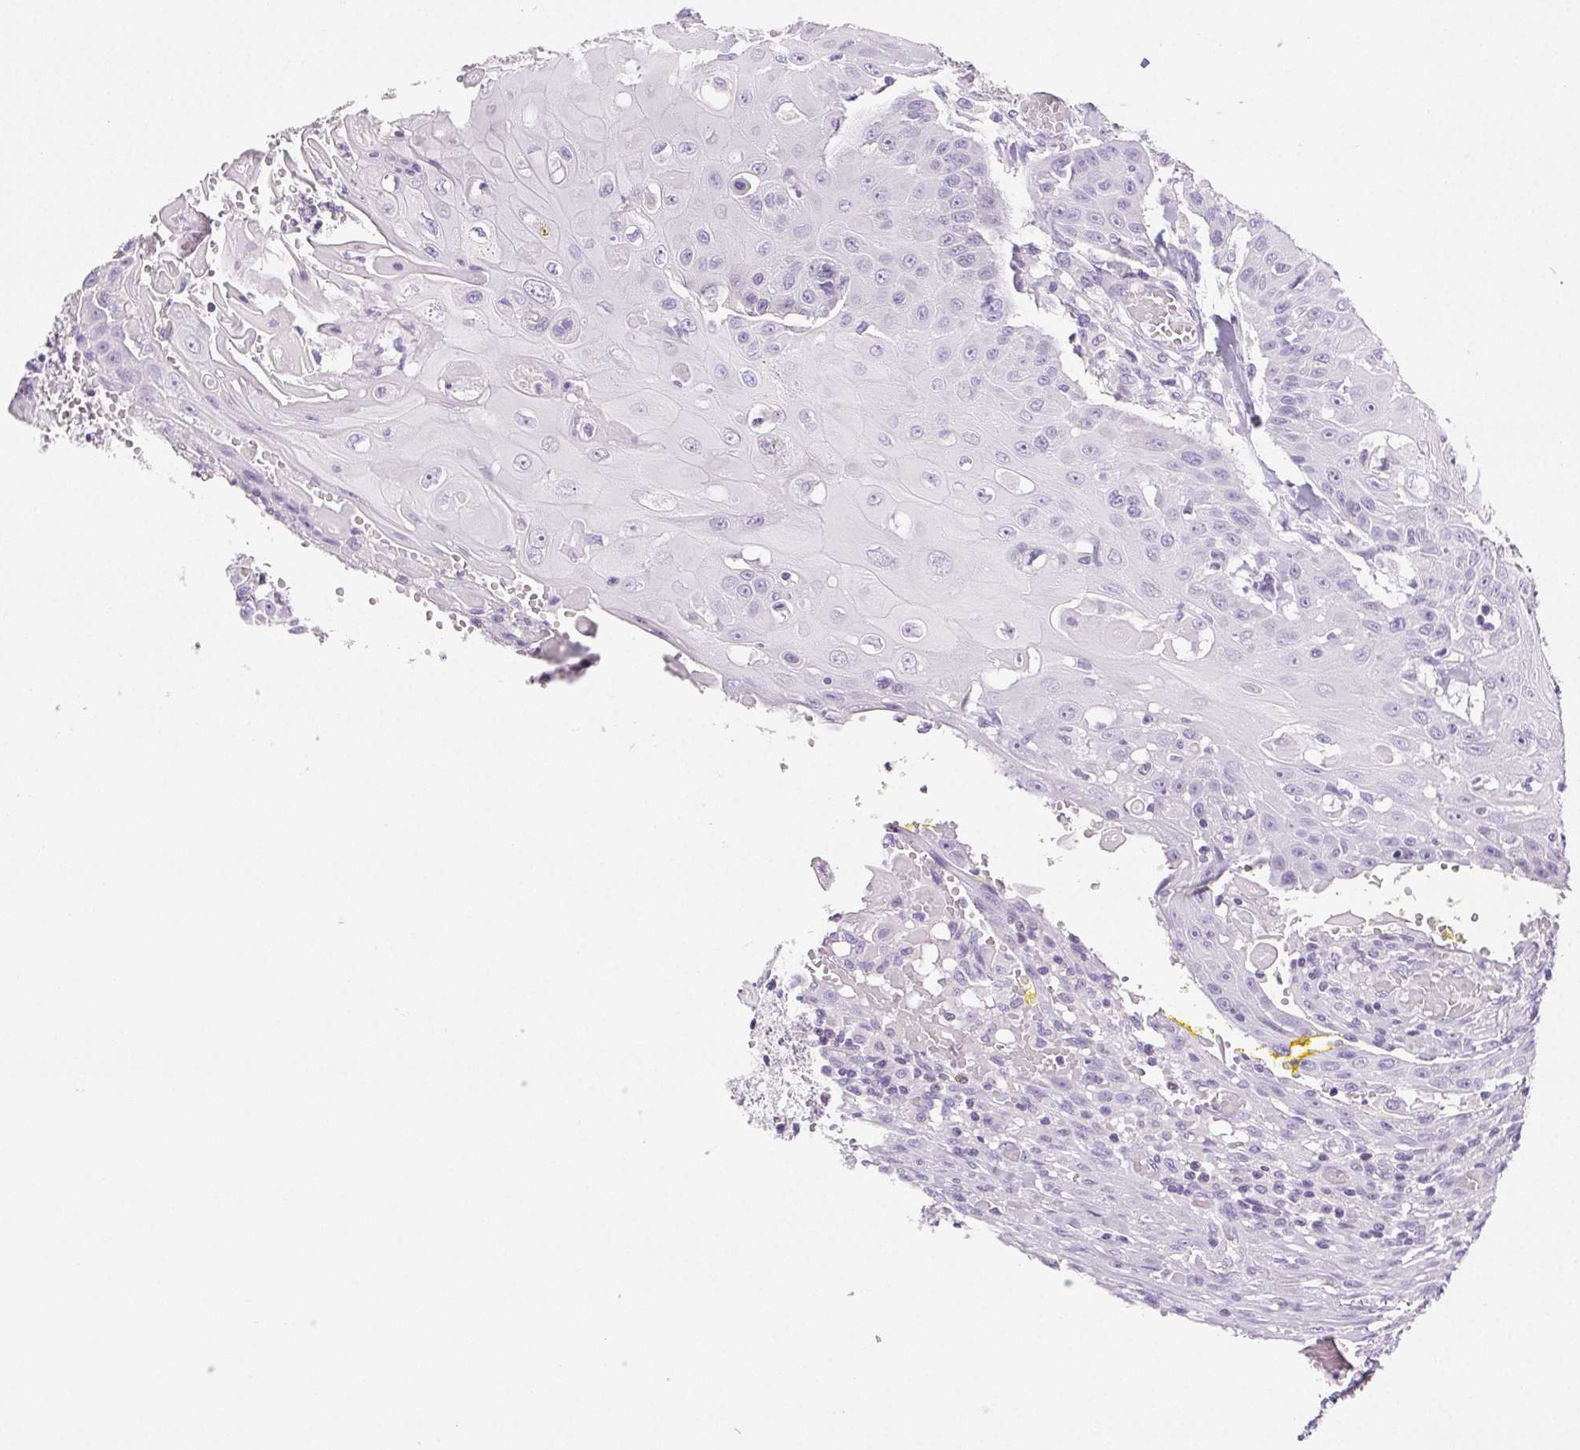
{"staining": {"intensity": "negative", "quantity": "none", "location": "none"}, "tissue": "head and neck cancer", "cell_type": "Tumor cells", "image_type": "cancer", "snomed": [{"axis": "morphology", "description": "Normal tissue, NOS"}, {"axis": "morphology", "description": "Squamous cell carcinoma, NOS"}, {"axis": "topography", "description": "Oral tissue"}, {"axis": "topography", "description": "Head-Neck"}], "caption": "Head and neck cancer was stained to show a protein in brown. There is no significant positivity in tumor cells.", "gene": "BEND2", "patient": {"sex": "female", "age": 55}}